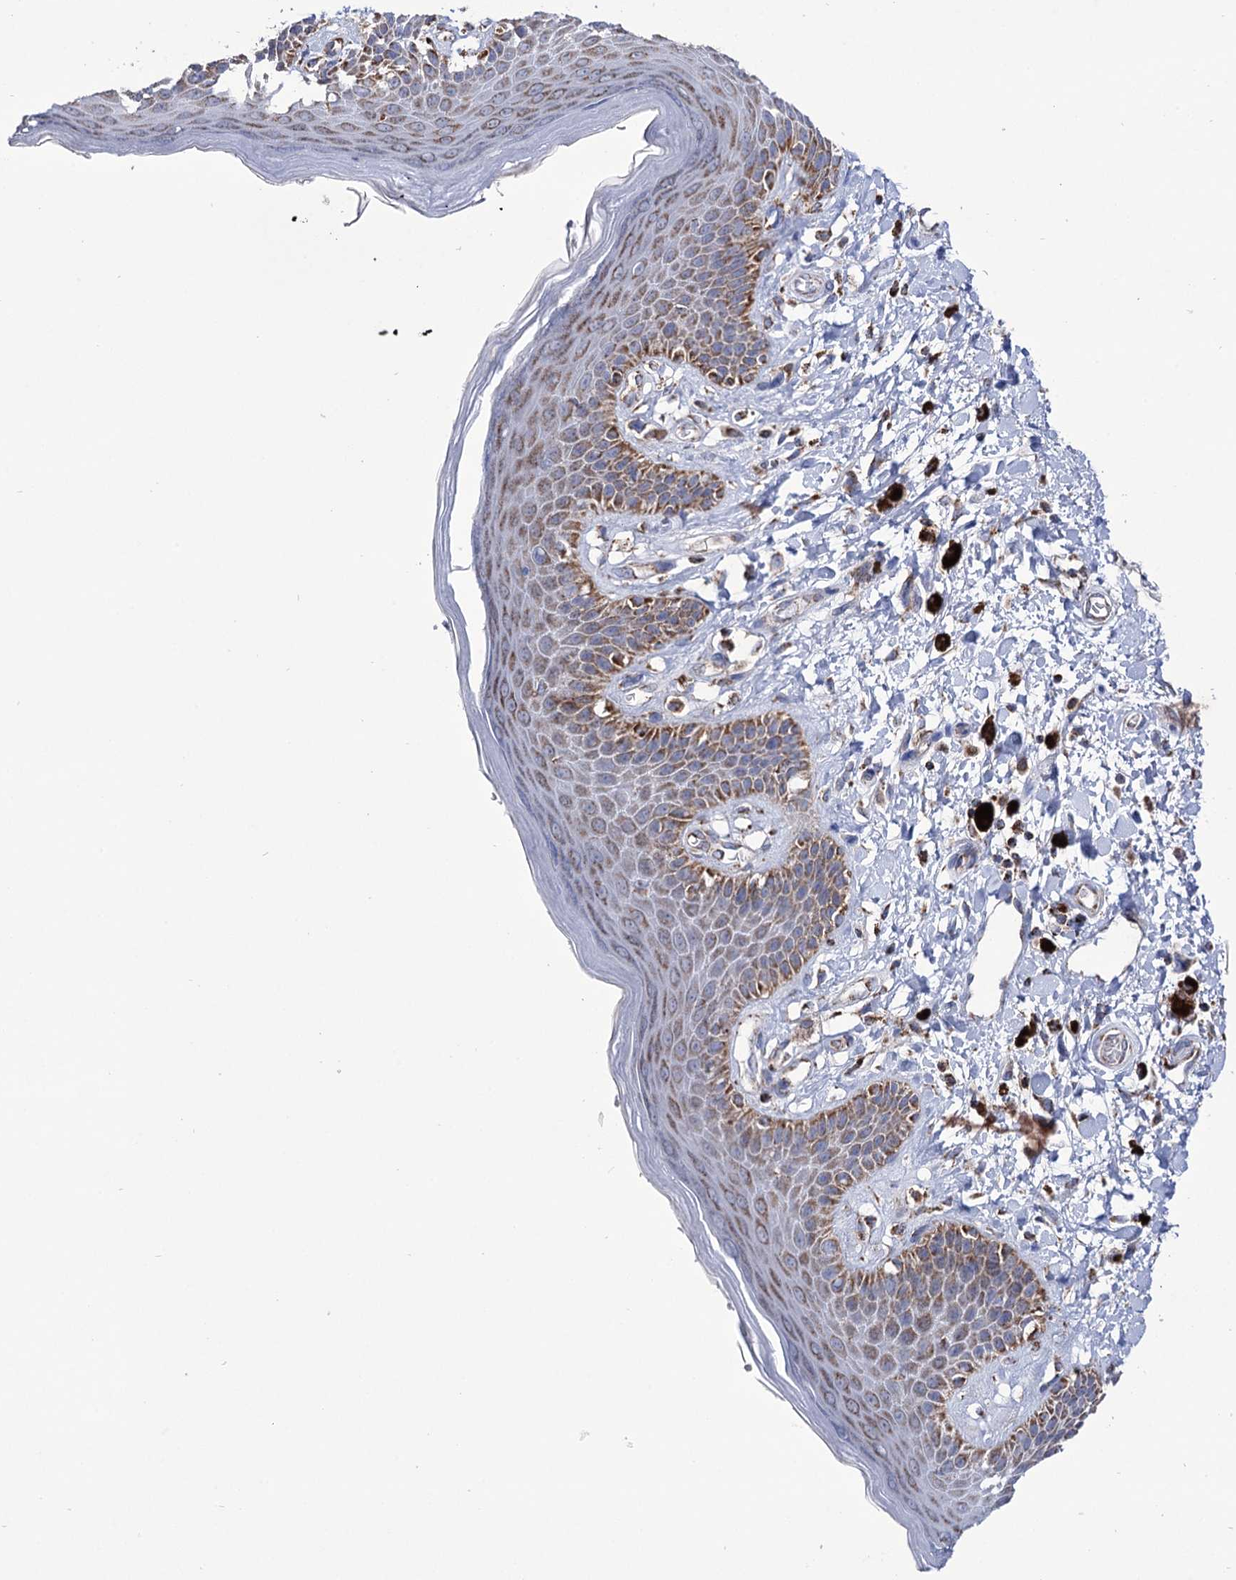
{"staining": {"intensity": "moderate", "quantity": ">75%", "location": "cytoplasmic/membranous"}, "tissue": "skin", "cell_type": "Epidermal cells", "image_type": "normal", "snomed": [{"axis": "morphology", "description": "Normal tissue, NOS"}, {"axis": "topography", "description": "Anal"}], "caption": "Normal skin was stained to show a protein in brown. There is medium levels of moderate cytoplasmic/membranous positivity in approximately >75% of epidermal cells. (brown staining indicates protein expression, while blue staining denotes nuclei).", "gene": "ABHD10", "patient": {"sex": "female", "age": 78}}